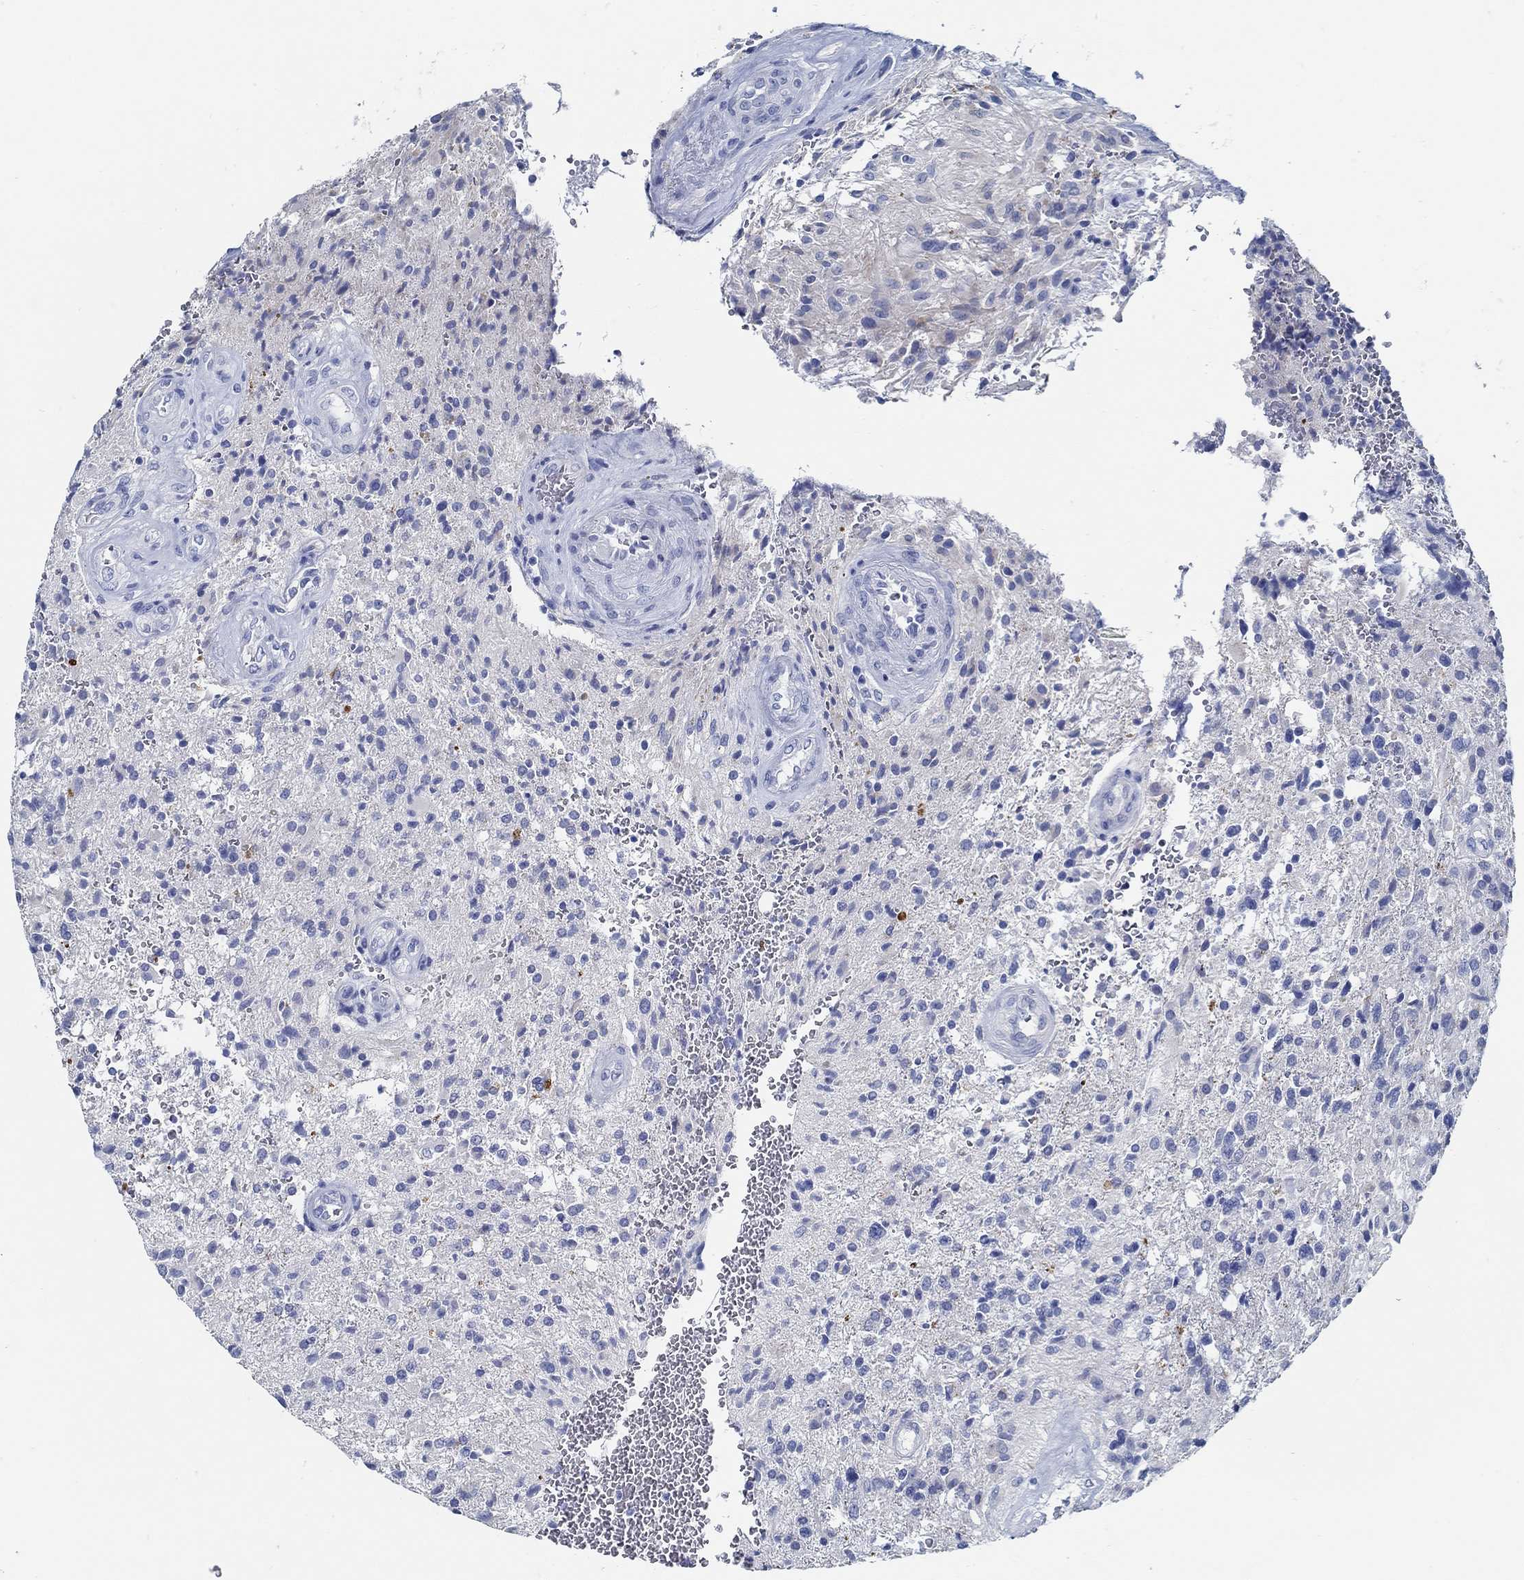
{"staining": {"intensity": "negative", "quantity": "none", "location": "none"}, "tissue": "glioma", "cell_type": "Tumor cells", "image_type": "cancer", "snomed": [{"axis": "morphology", "description": "Glioma, malignant, High grade"}, {"axis": "topography", "description": "Brain"}], "caption": "Human glioma stained for a protein using IHC exhibits no positivity in tumor cells.", "gene": "SLC45A1", "patient": {"sex": "male", "age": 56}}